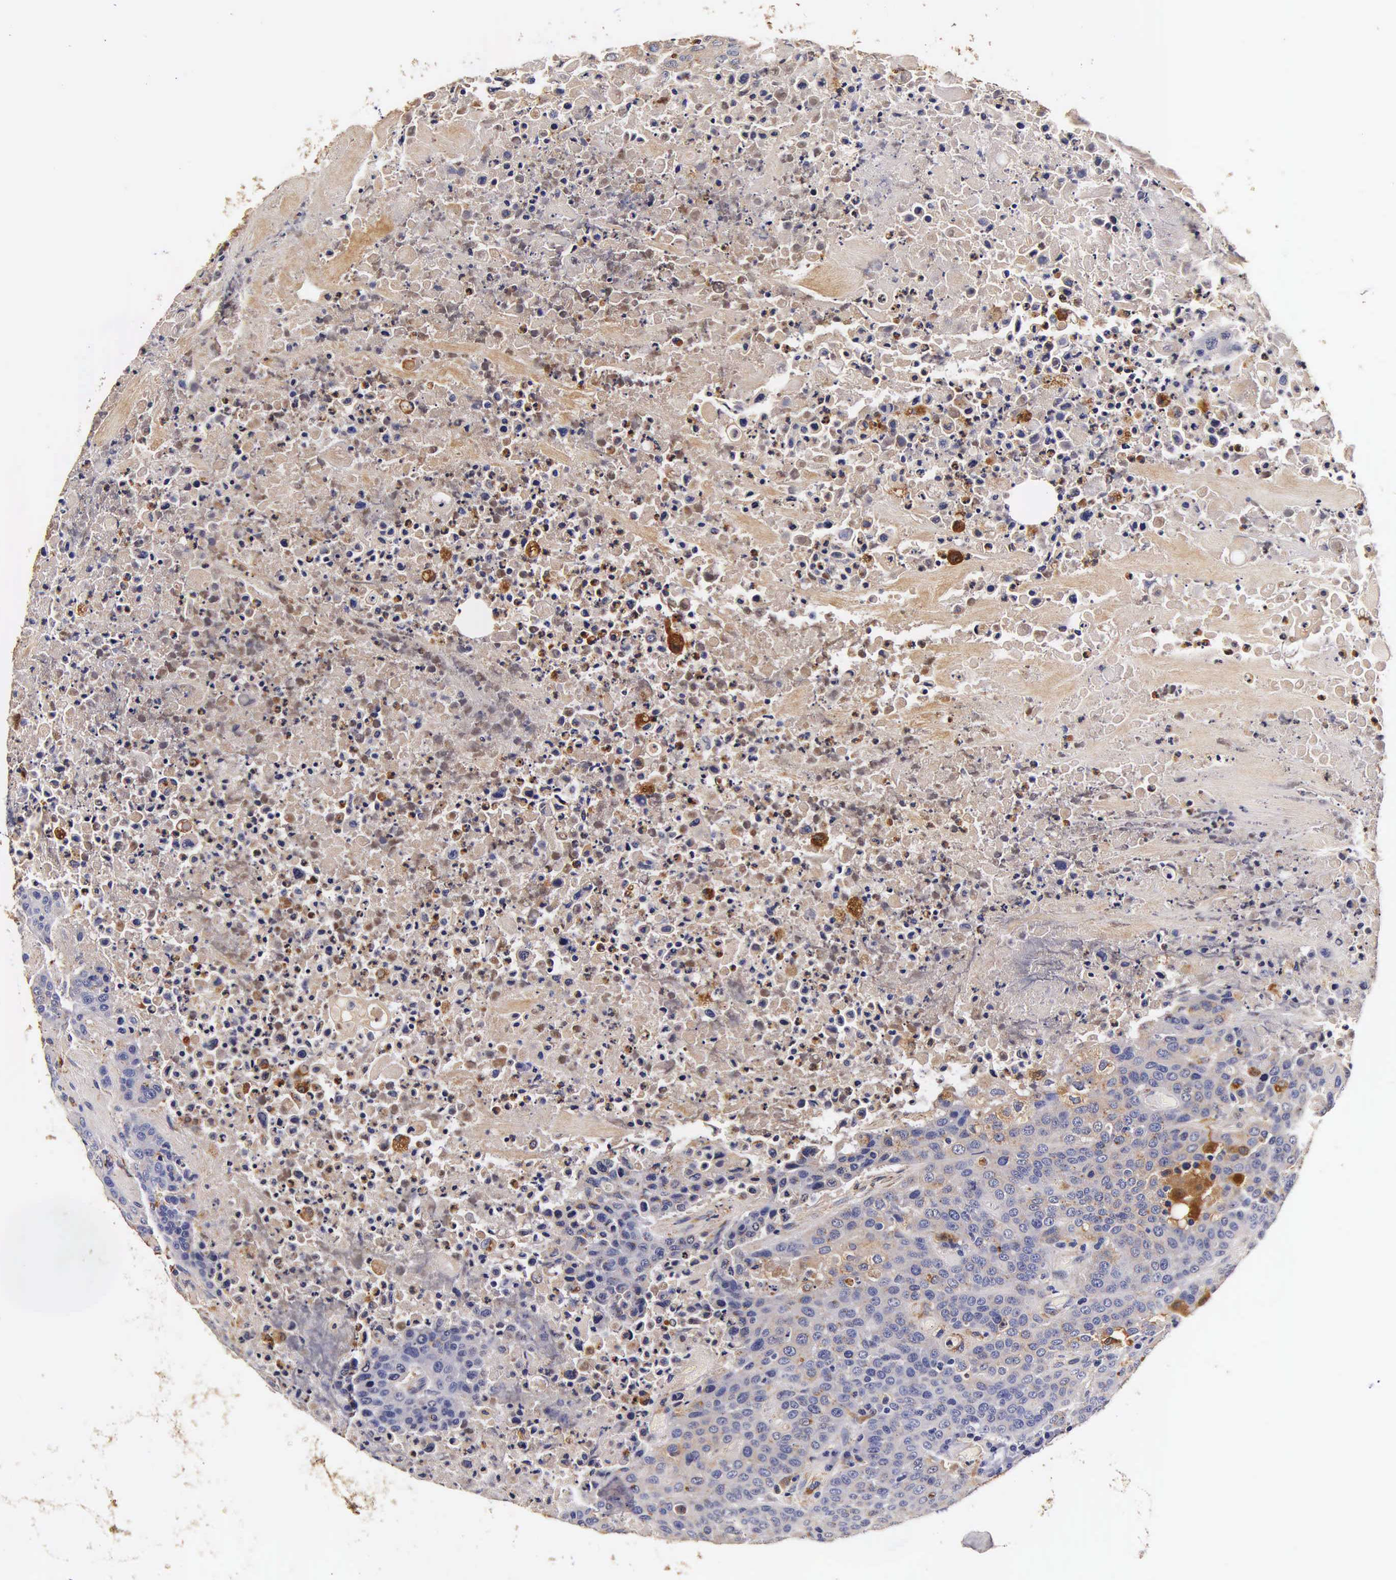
{"staining": {"intensity": "weak", "quantity": "<25%", "location": "cytoplasmic/membranous"}, "tissue": "urothelial cancer", "cell_type": "Tumor cells", "image_type": "cancer", "snomed": [{"axis": "morphology", "description": "Urothelial carcinoma, High grade"}, {"axis": "topography", "description": "Urinary bladder"}], "caption": "Human urothelial cancer stained for a protein using immunohistochemistry (IHC) demonstrates no expression in tumor cells.", "gene": "CTSB", "patient": {"sex": "male", "age": 74}}